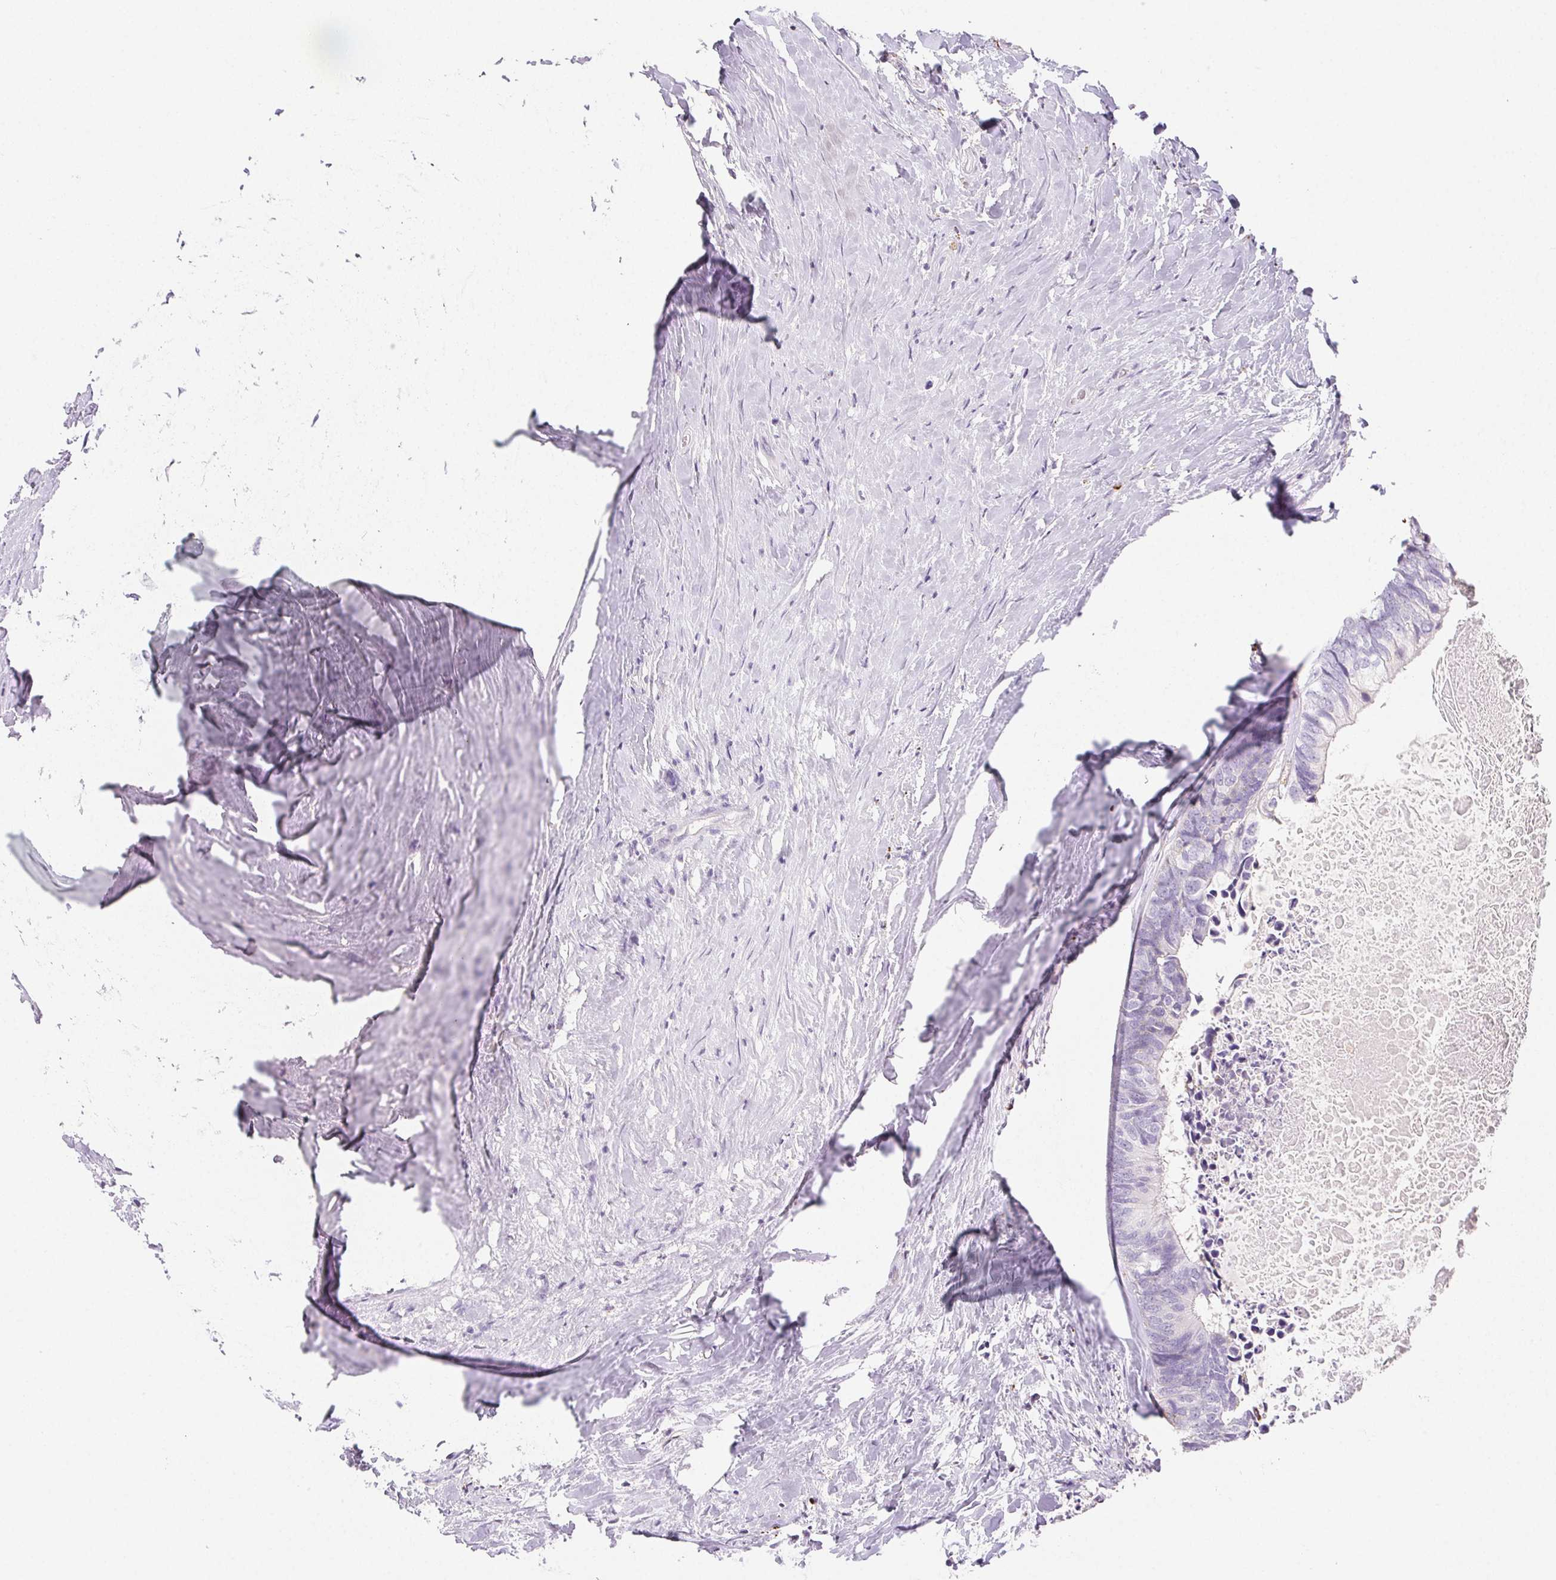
{"staining": {"intensity": "negative", "quantity": "none", "location": "none"}, "tissue": "colorectal cancer", "cell_type": "Tumor cells", "image_type": "cancer", "snomed": [{"axis": "morphology", "description": "Adenocarcinoma, NOS"}, {"axis": "topography", "description": "Colon"}, {"axis": "topography", "description": "Rectum"}], "caption": "Colorectal adenocarcinoma stained for a protein using IHC displays no expression tumor cells.", "gene": "LIPA", "patient": {"sex": "male", "age": 57}}